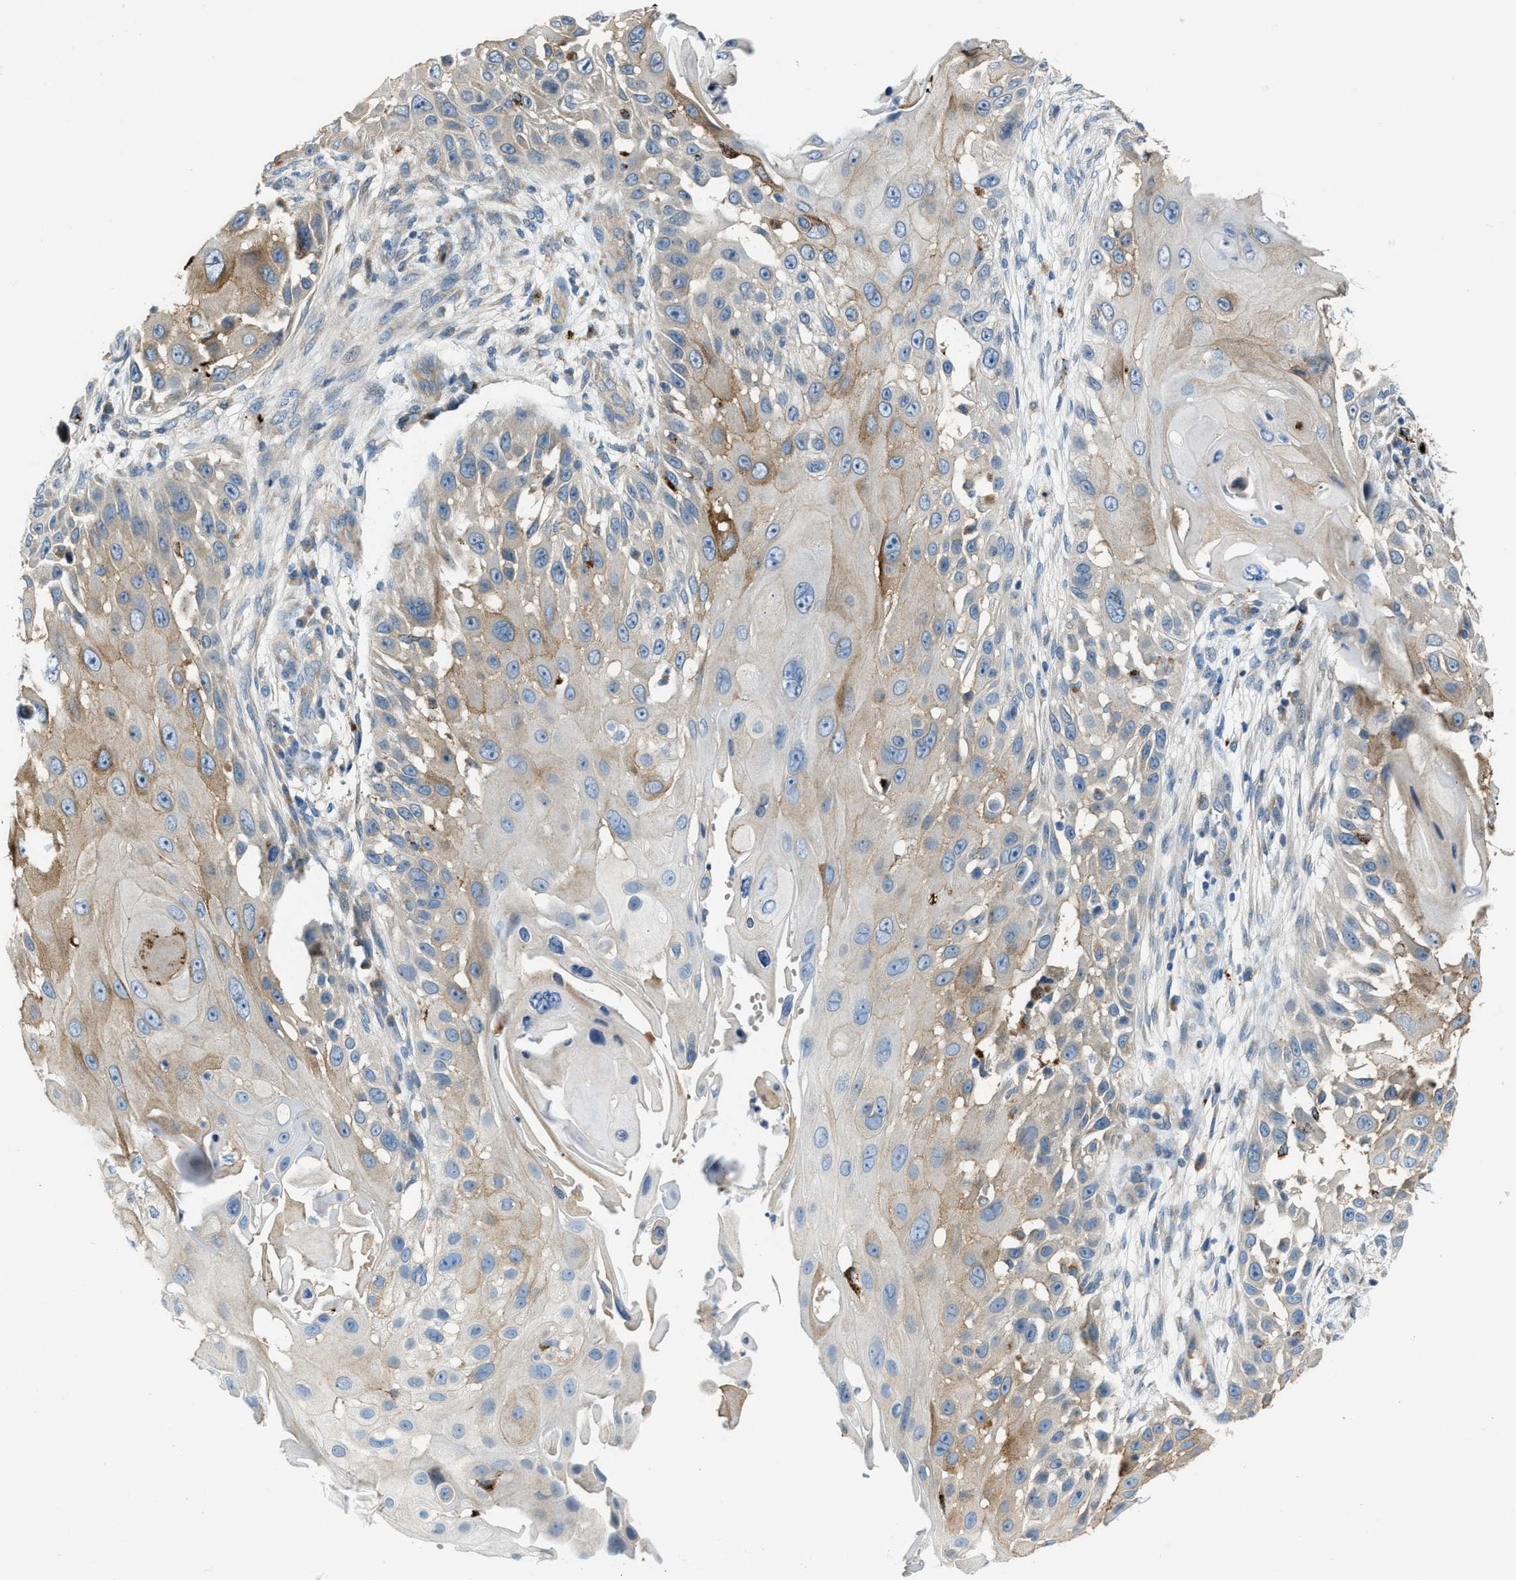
{"staining": {"intensity": "moderate", "quantity": "<25%", "location": "cytoplasmic/membranous"}, "tissue": "skin cancer", "cell_type": "Tumor cells", "image_type": "cancer", "snomed": [{"axis": "morphology", "description": "Squamous cell carcinoma, NOS"}, {"axis": "topography", "description": "Skin"}], "caption": "Immunohistochemistry (IHC) image of human skin cancer (squamous cell carcinoma) stained for a protein (brown), which shows low levels of moderate cytoplasmic/membranous positivity in approximately <25% of tumor cells.", "gene": "KLHDC10", "patient": {"sex": "female", "age": 44}}